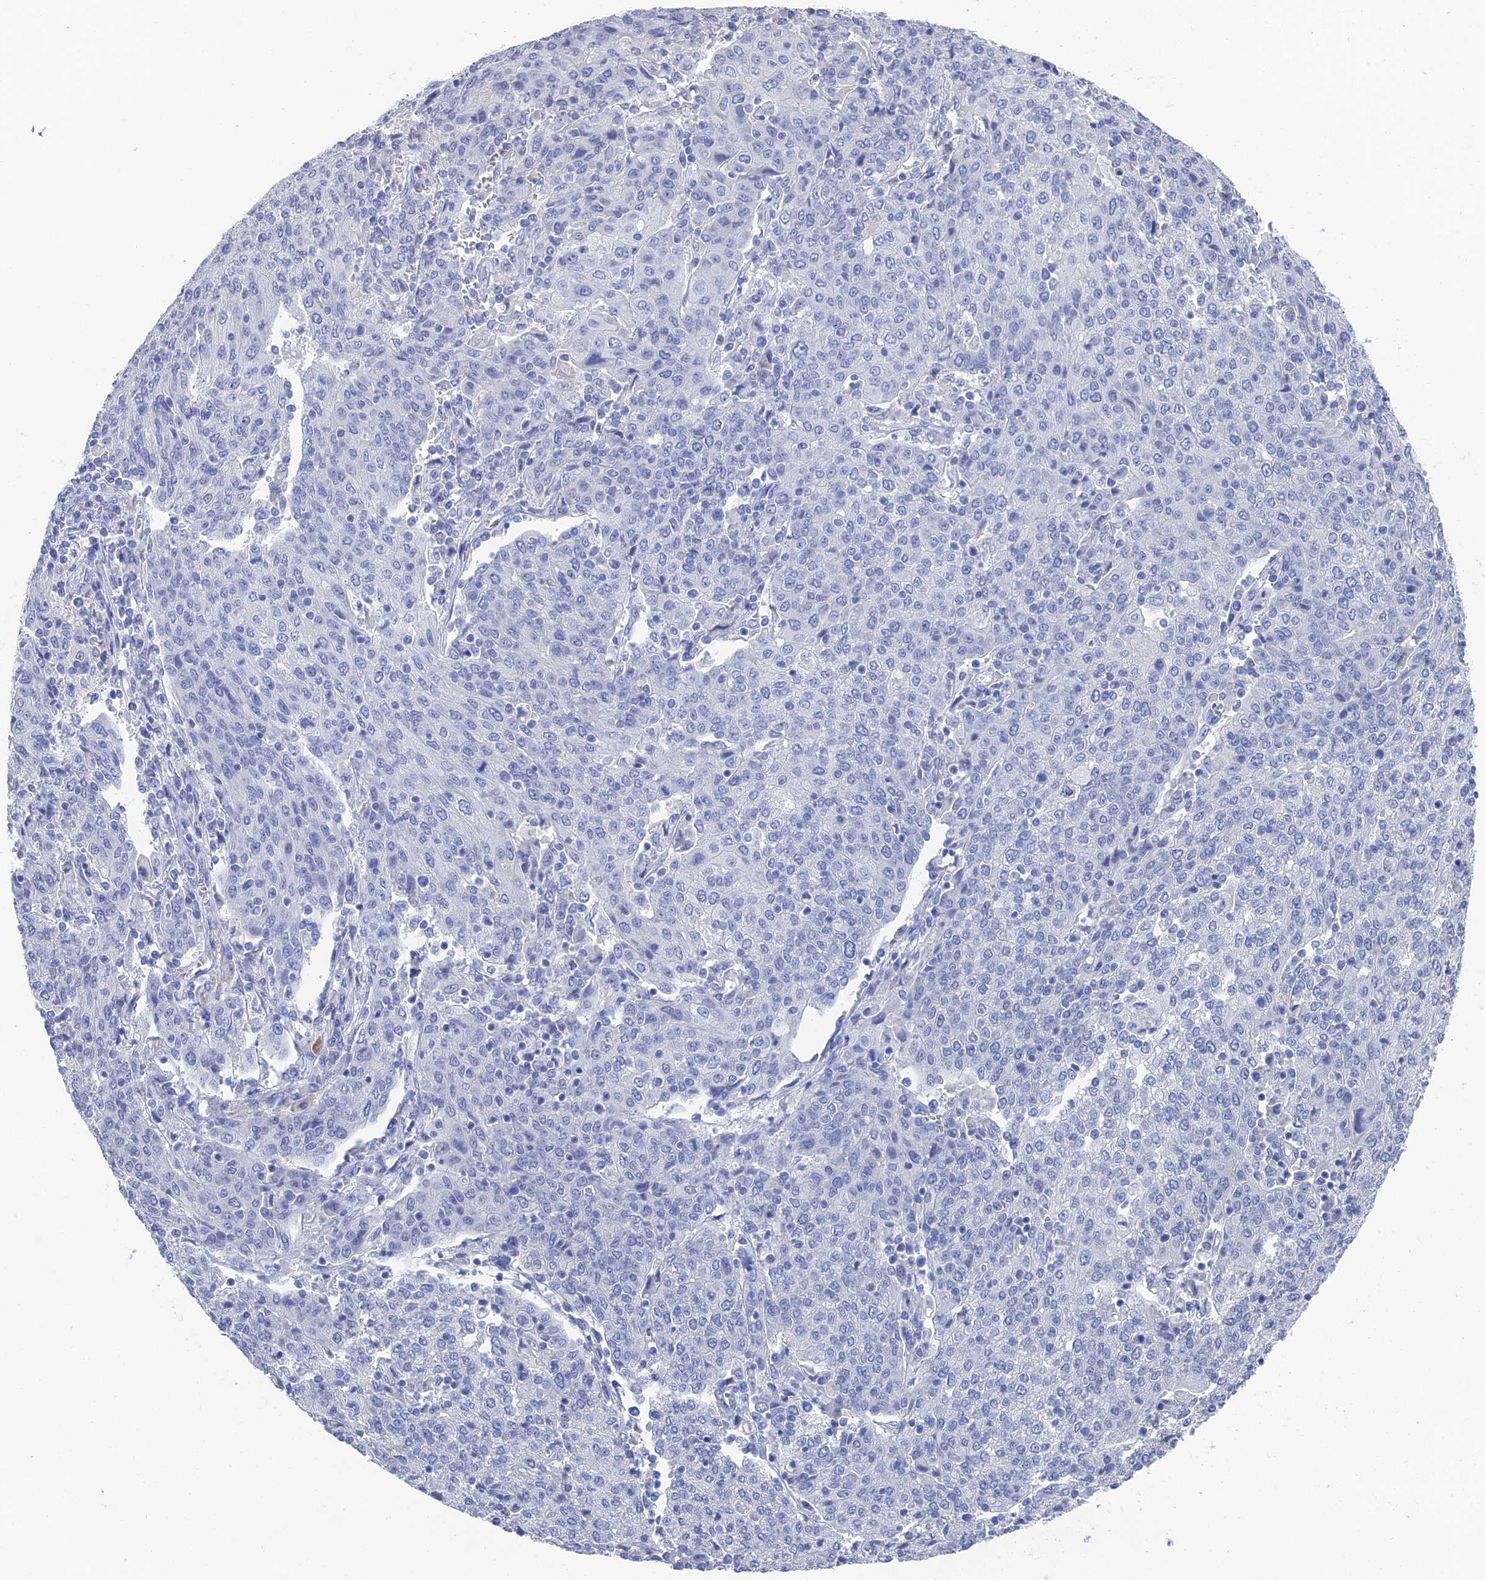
{"staining": {"intensity": "negative", "quantity": "none", "location": "none"}, "tissue": "cervical cancer", "cell_type": "Tumor cells", "image_type": "cancer", "snomed": [{"axis": "morphology", "description": "Squamous cell carcinoma, NOS"}, {"axis": "topography", "description": "Cervix"}], "caption": "Immunohistochemical staining of cervical cancer shows no significant staining in tumor cells.", "gene": "GFAP", "patient": {"sex": "female", "age": 67}}